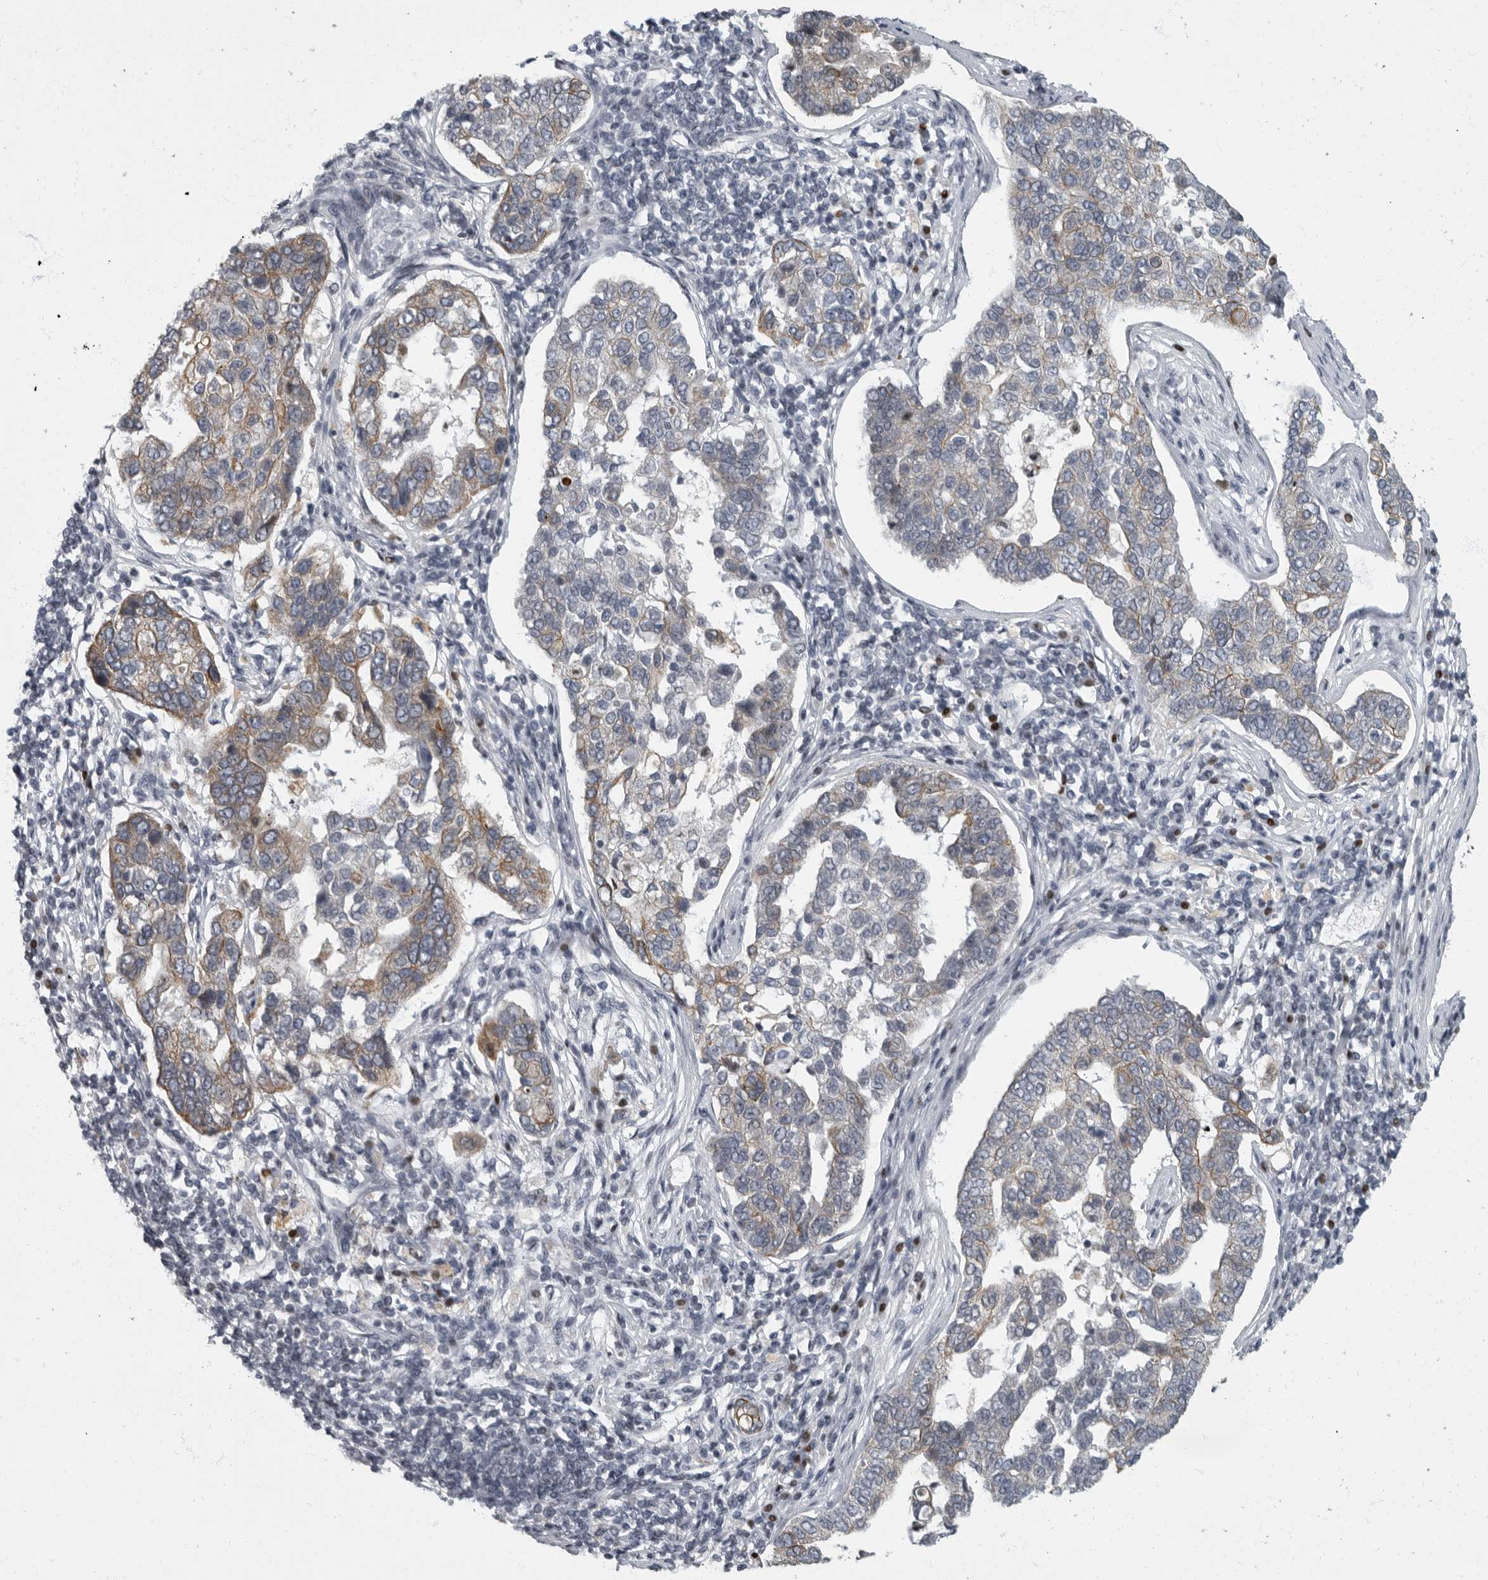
{"staining": {"intensity": "weak", "quantity": "<25%", "location": "cytoplasmic/membranous"}, "tissue": "pancreatic cancer", "cell_type": "Tumor cells", "image_type": "cancer", "snomed": [{"axis": "morphology", "description": "Adenocarcinoma, NOS"}, {"axis": "topography", "description": "Pancreas"}], "caption": "Human pancreatic cancer stained for a protein using IHC demonstrates no positivity in tumor cells.", "gene": "EVI5", "patient": {"sex": "female", "age": 61}}